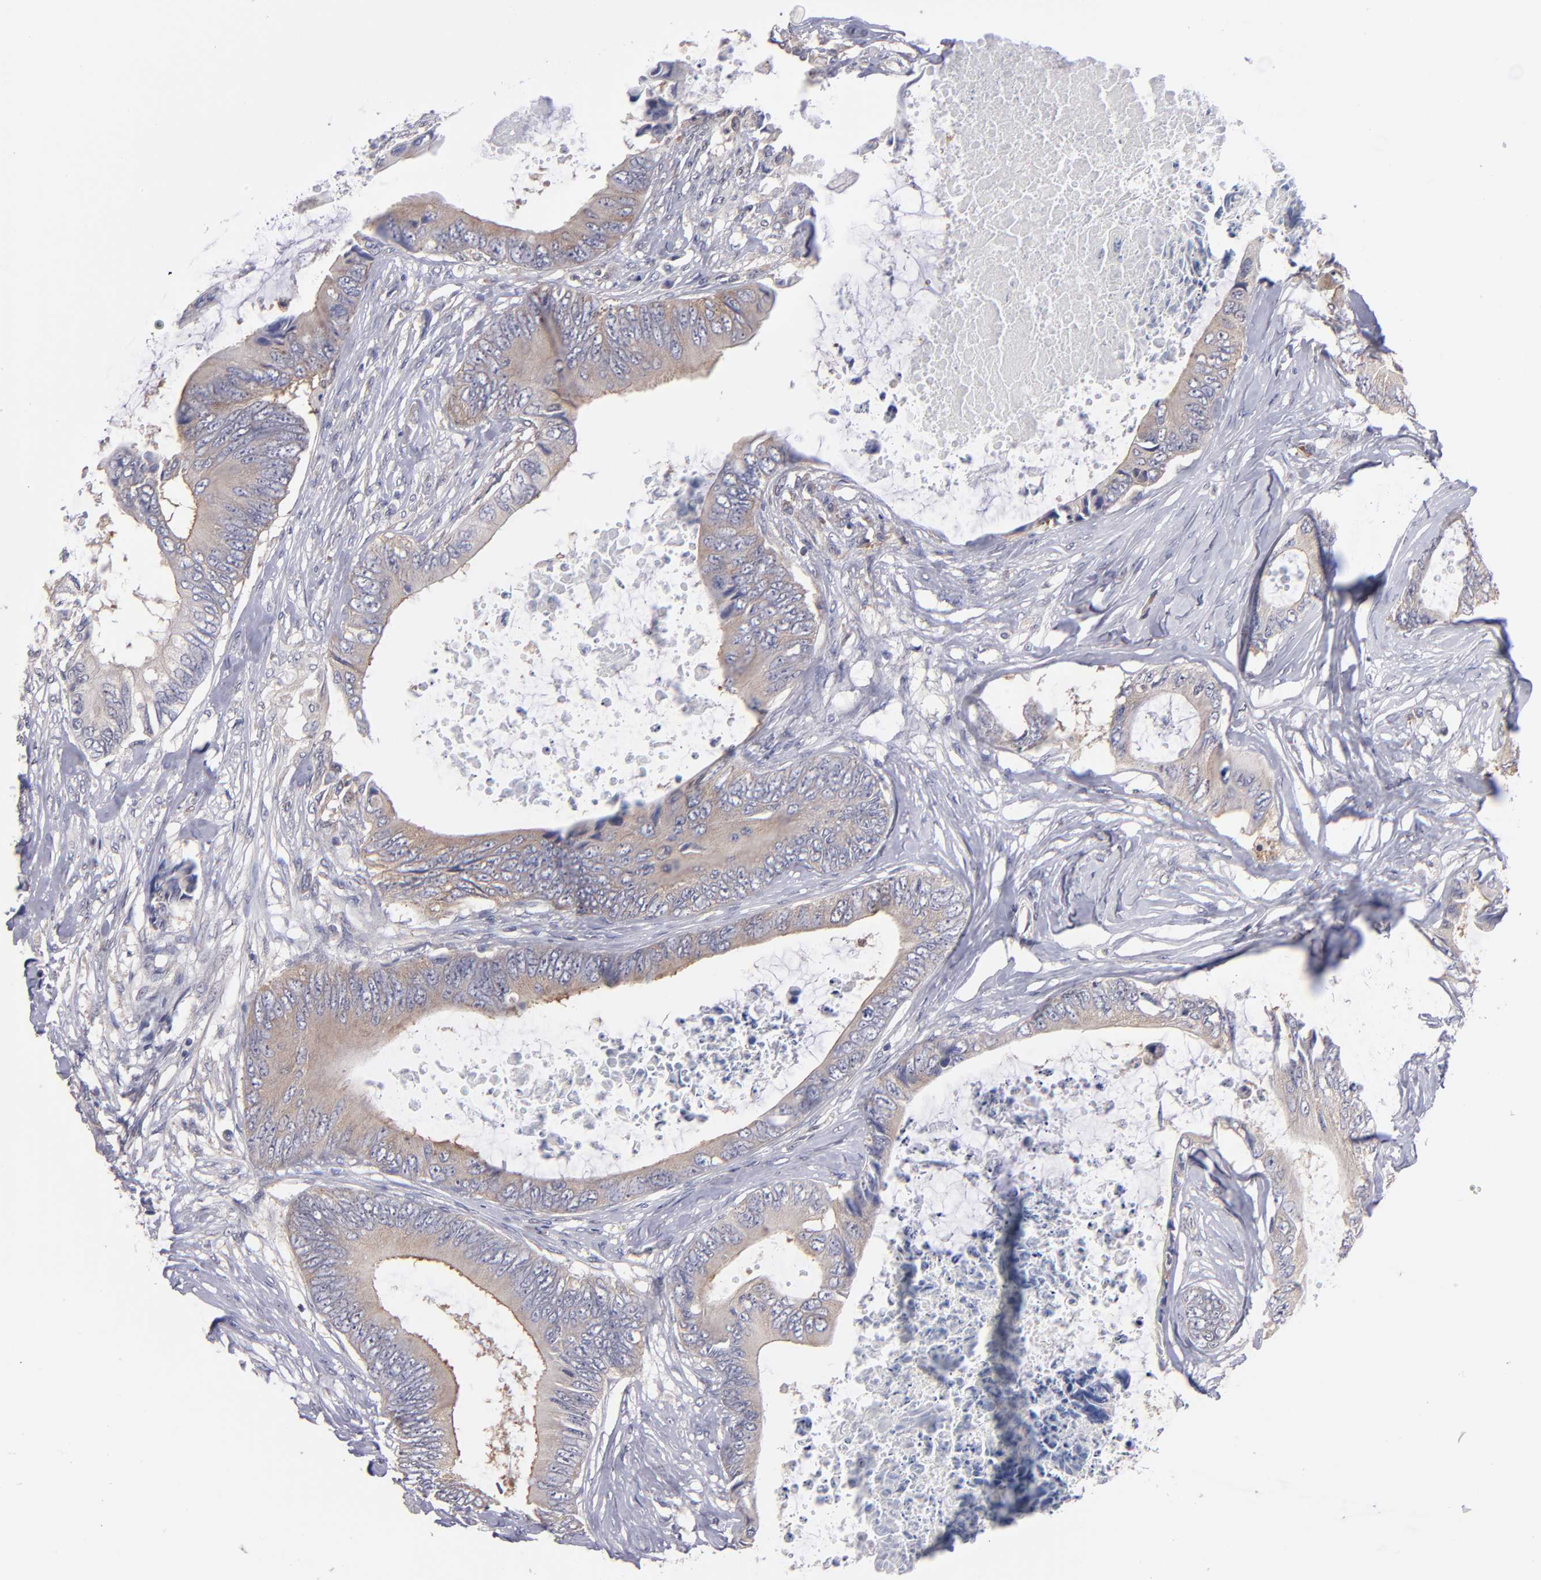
{"staining": {"intensity": "weak", "quantity": ">75%", "location": "cytoplasmic/membranous"}, "tissue": "colorectal cancer", "cell_type": "Tumor cells", "image_type": "cancer", "snomed": [{"axis": "morphology", "description": "Normal tissue, NOS"}, {"axis": "morphology", "description": "Adenocarcinoma, NOS"}, {"axis": "topography", "description": "Rectum"}, {"axis": "topography", "description": "Peripheral nerve tissue"}], "caption": "Immunohistochemistry (IHC) histopathology image of human colorectal adenocarcinoma stained for a protein (brown), which exhibits low levels of weak cytoplasmic/membranous staining in approximately >75% of tumor cells.", "gene": "EIF3L", "patient": {"sex": "female", "age": 77}}